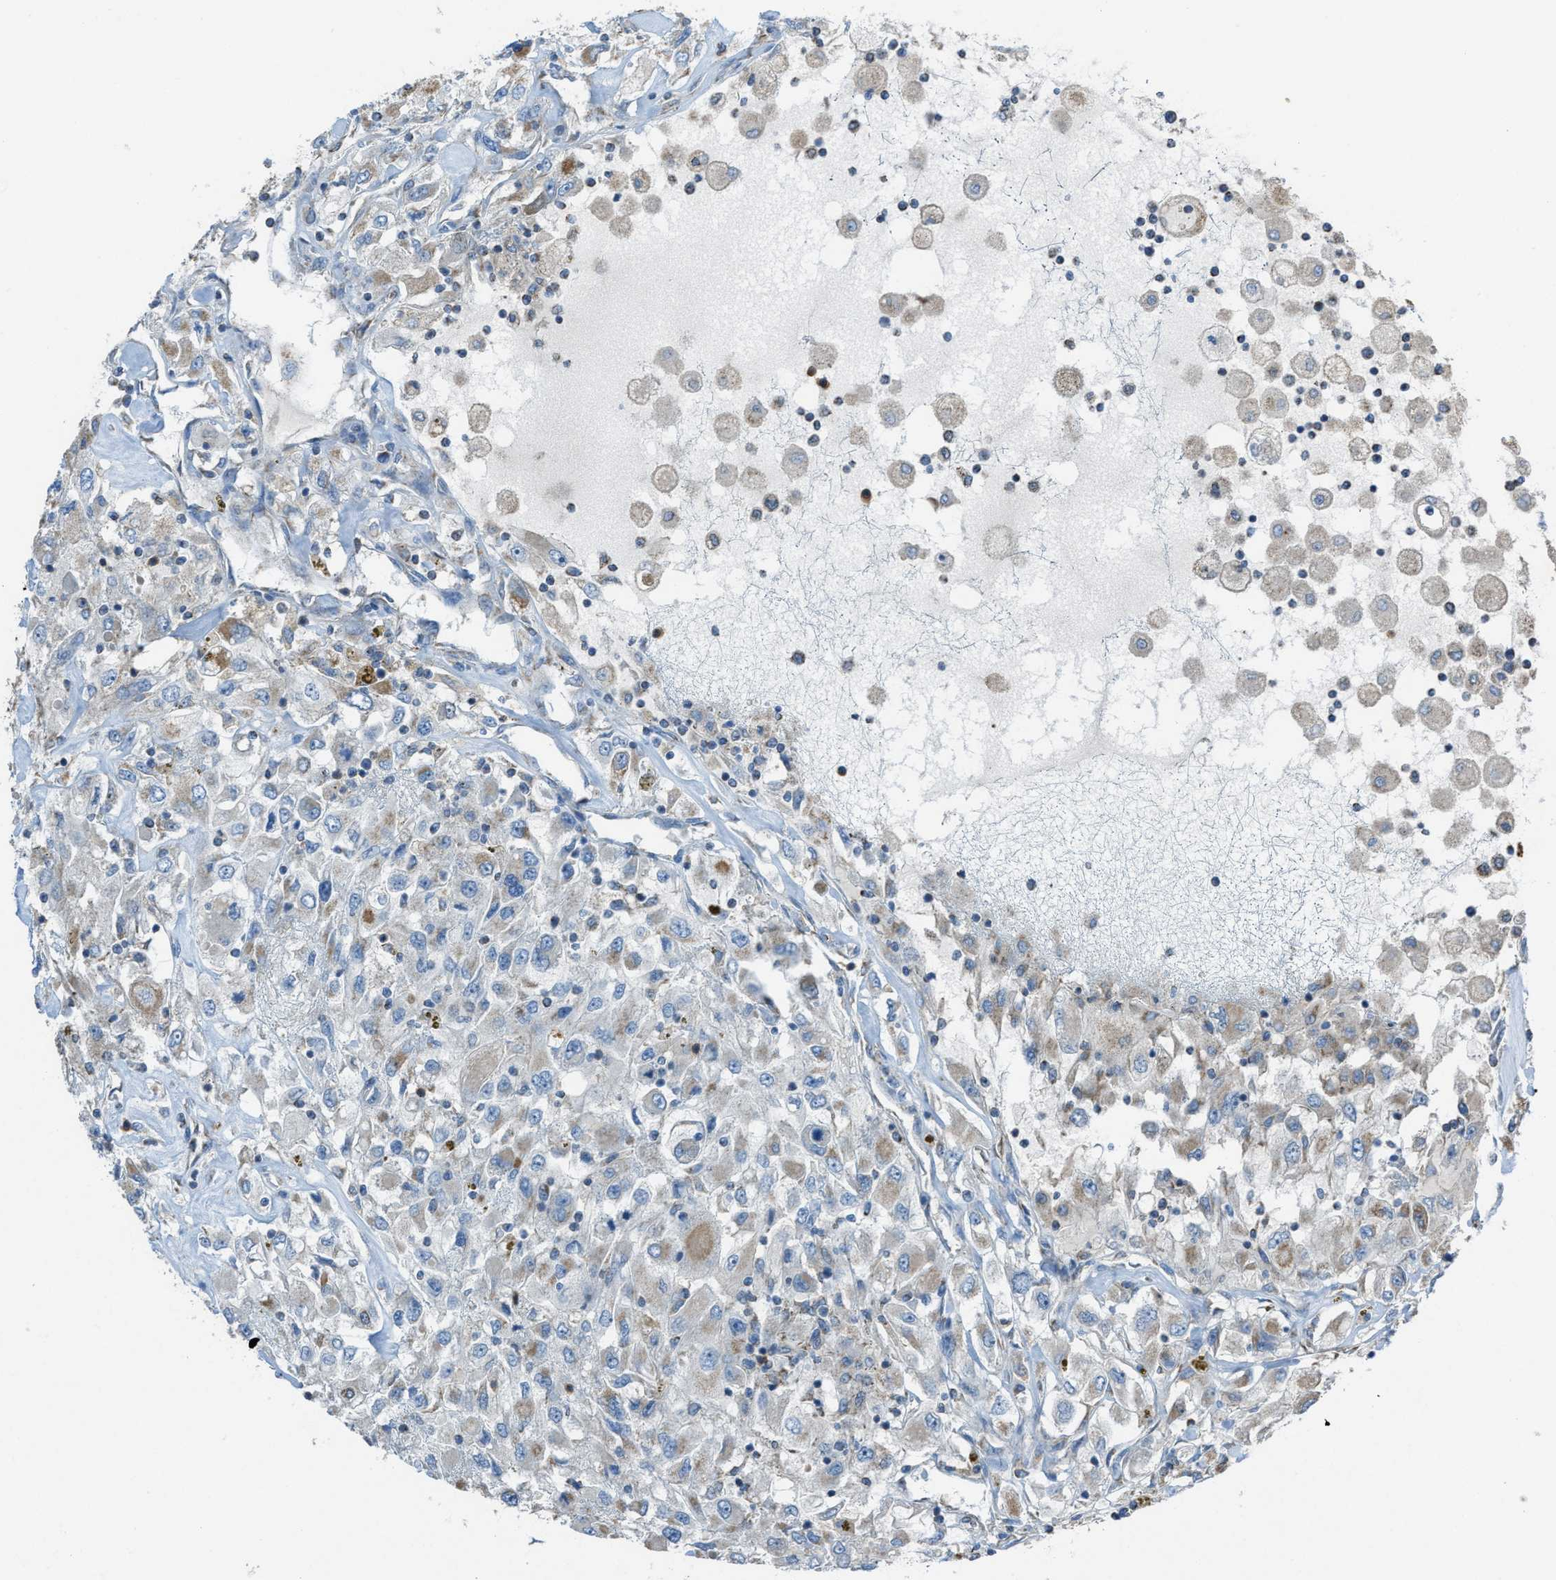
{"staining": {"intensity": "moderate", "quantity": "25%-75%", "location": "cytoplasmic/membranous"}, "tissue": "renal cancer", "cell_type": "Tumor cells", "image_type": "cancer", "snomed": [{"axis": "morphology", "description": "Adenocarcinoma, NOS"}, {"axis": "topography", "description": "Kidney"}], "caption": "DAB (3,3'-diaminobenzidine) immunohistochemical staining of renal adenocarcinoma demonstrates moderate cytoplasmic/membranous protein positivity in about 25%-75% of tumor cells. The staining was performed using DAB, with brown indicating positive protein expression. Nuclei are stained blue with hematoxylin.", "gene": "SLC25A11", "patient": {"sex": "female", "age": 52}}